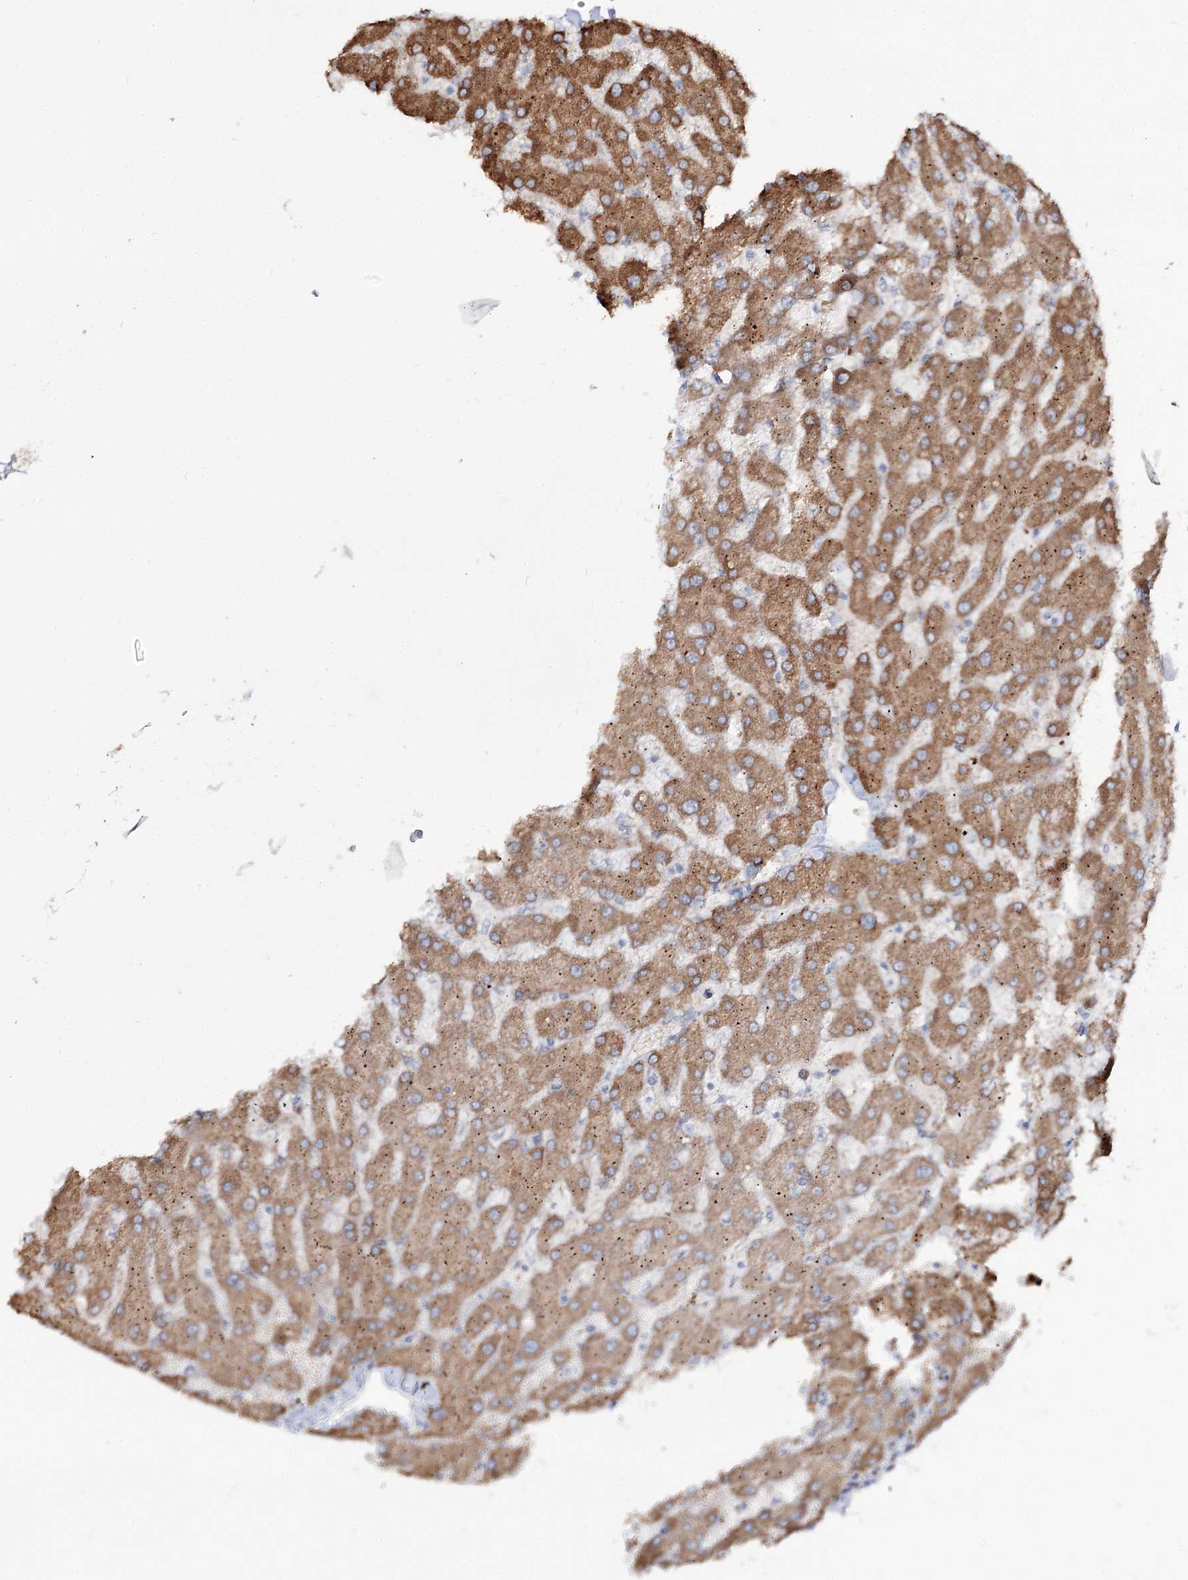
{"staining": {"intensity": "negative", "quantity": "none", "location": "none"}, "tissue": "liver", "cell_type": "Cholangiocytes", "image_type": "normal", "snomed": [{"axis": "morphology", "description": "Normal tissue, NOS"}, {"axis": "topography", "description": "Liver"}], "caption": "An image of human liver is negative for staining in cholangiocytes. (Brightfield microscopy of DAB (3,3'-diaminobenzidine) immunohistochemistry at high magnification).", "gene": "C11orf80", "patient": {"sex": "female", "age": 63}}